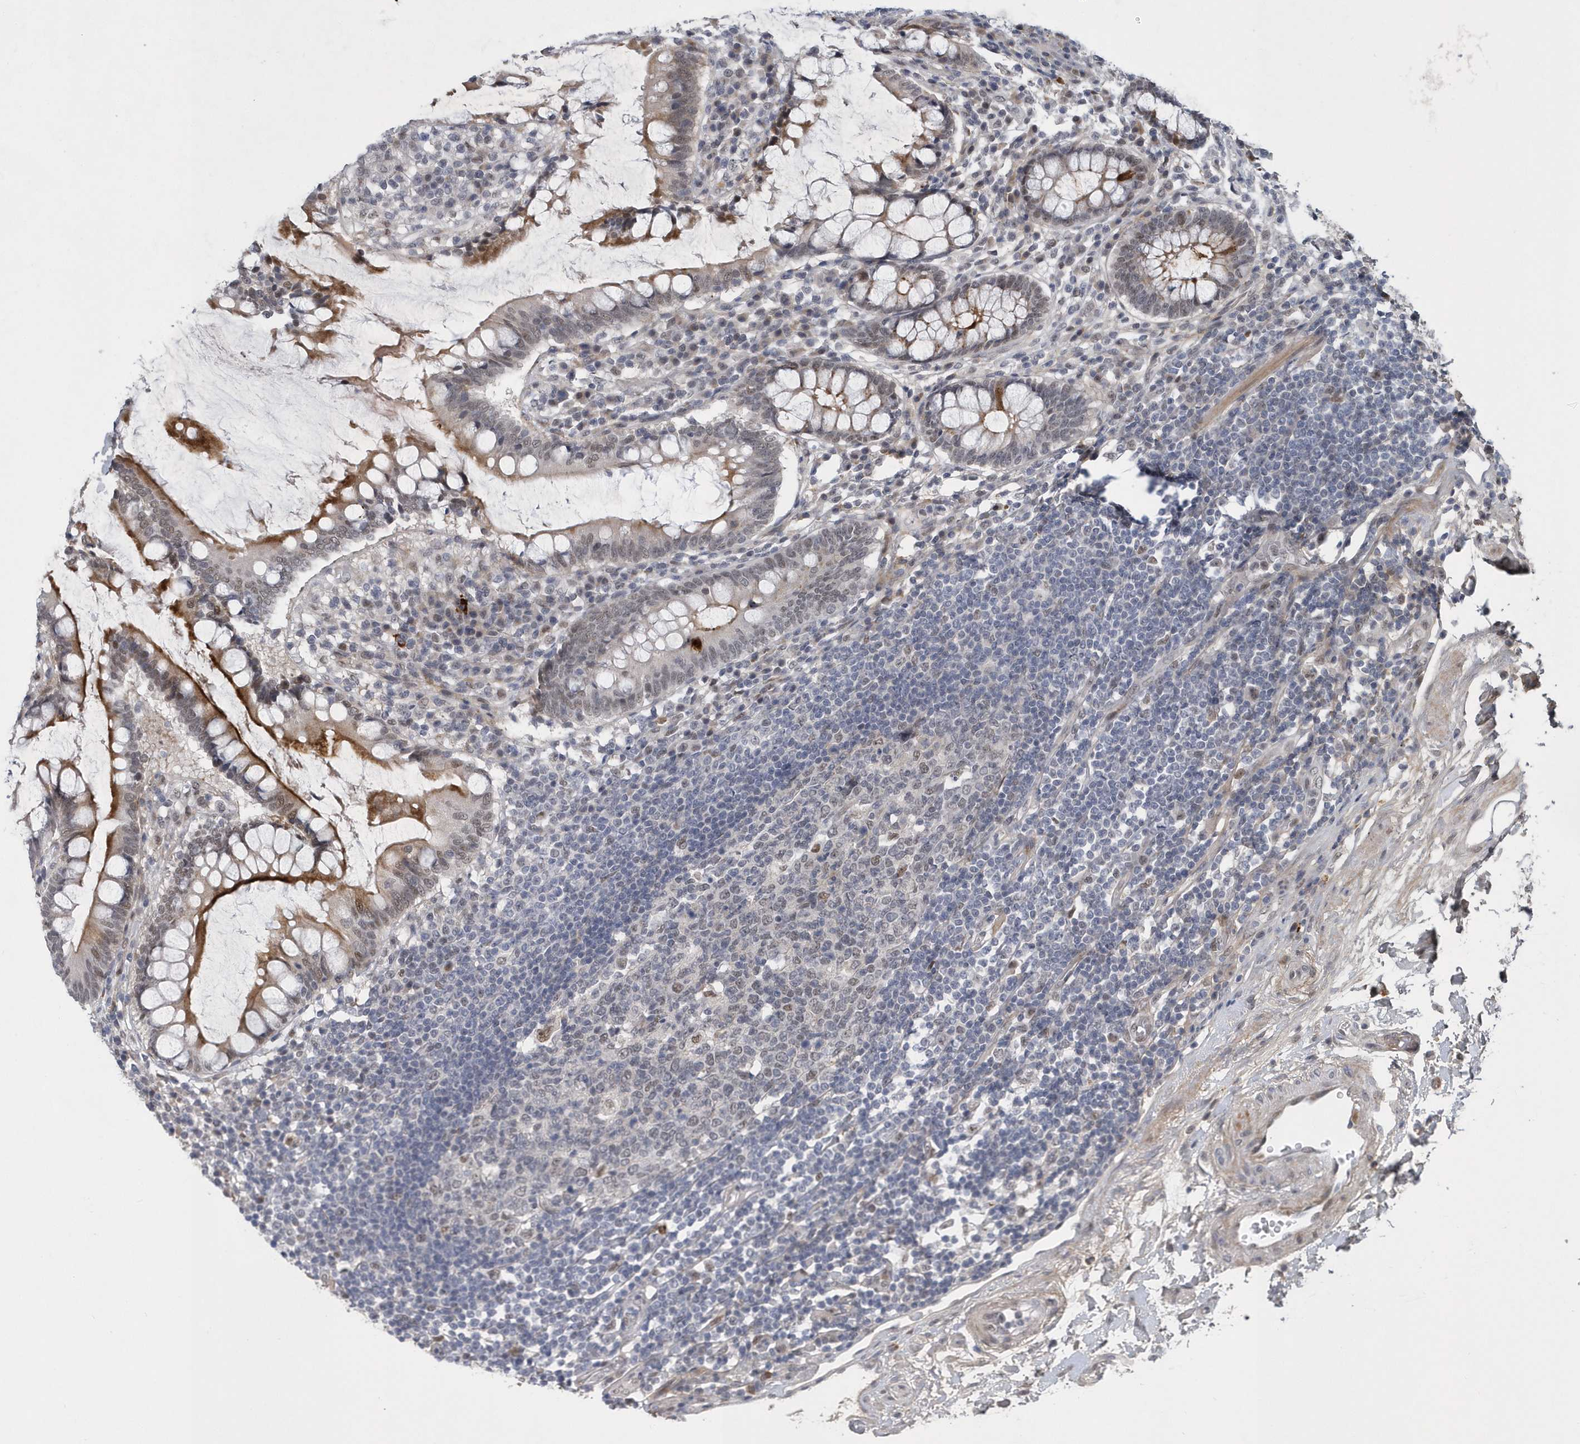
{"staining": {"intensity": "negative", "quantity": "none", "location": "none"}, "tissue": "colon", "cell_type": "Endothelial cells", "image_type": "normal", "snomed": [{"axis": "morphology", "description": "Normal tissue, NOS"}, {"axis": "topography", "description": "Colon"}], "caption": "Image shows no protein staining in endothelial cells of benign colon.", "gene": "FAM217A", "patient": {"sex": "female", "age": 79}}